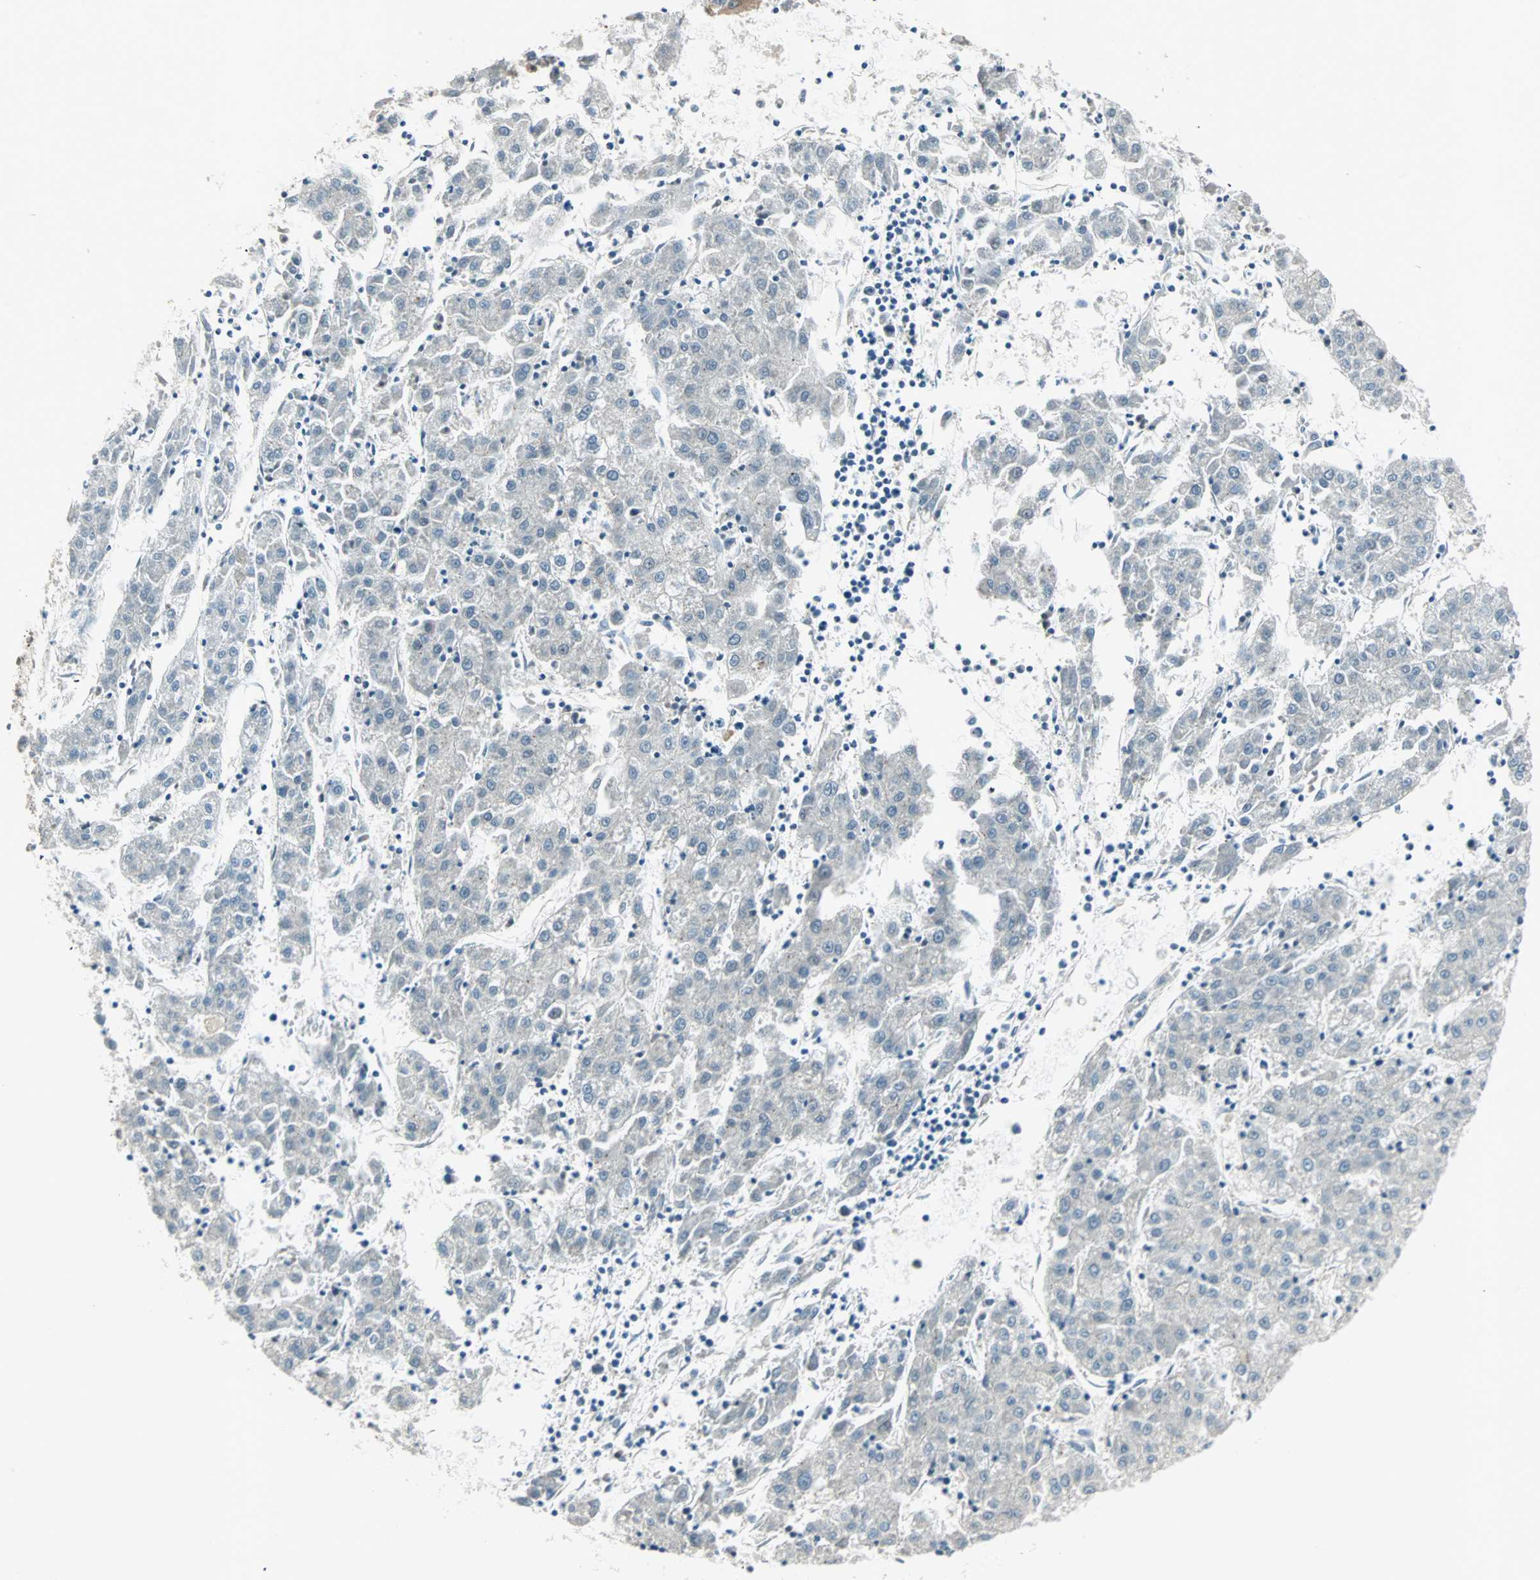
{"staining": {"intensity": "negative", "quantity": "none", "location": "none"}, "tissue": "liver cancer", "cell_type": "Tumor cells", "image_type": "cancer", "snomed": [{"axis": "morphology", "description": "Carcinoma, Hepatocellular, NOS"}, {"axis": "topography", "description": "Liver"}], "caption": "Immunohistochemistry (IHC) micrograph of neoplastic tissue: liver cancer (hepatocellular carcinoma) stained with DAB shows no significant protein expression in tumor cells.", "gene": "PGBD1", "patient": {"sex": "male", "age": 72}}